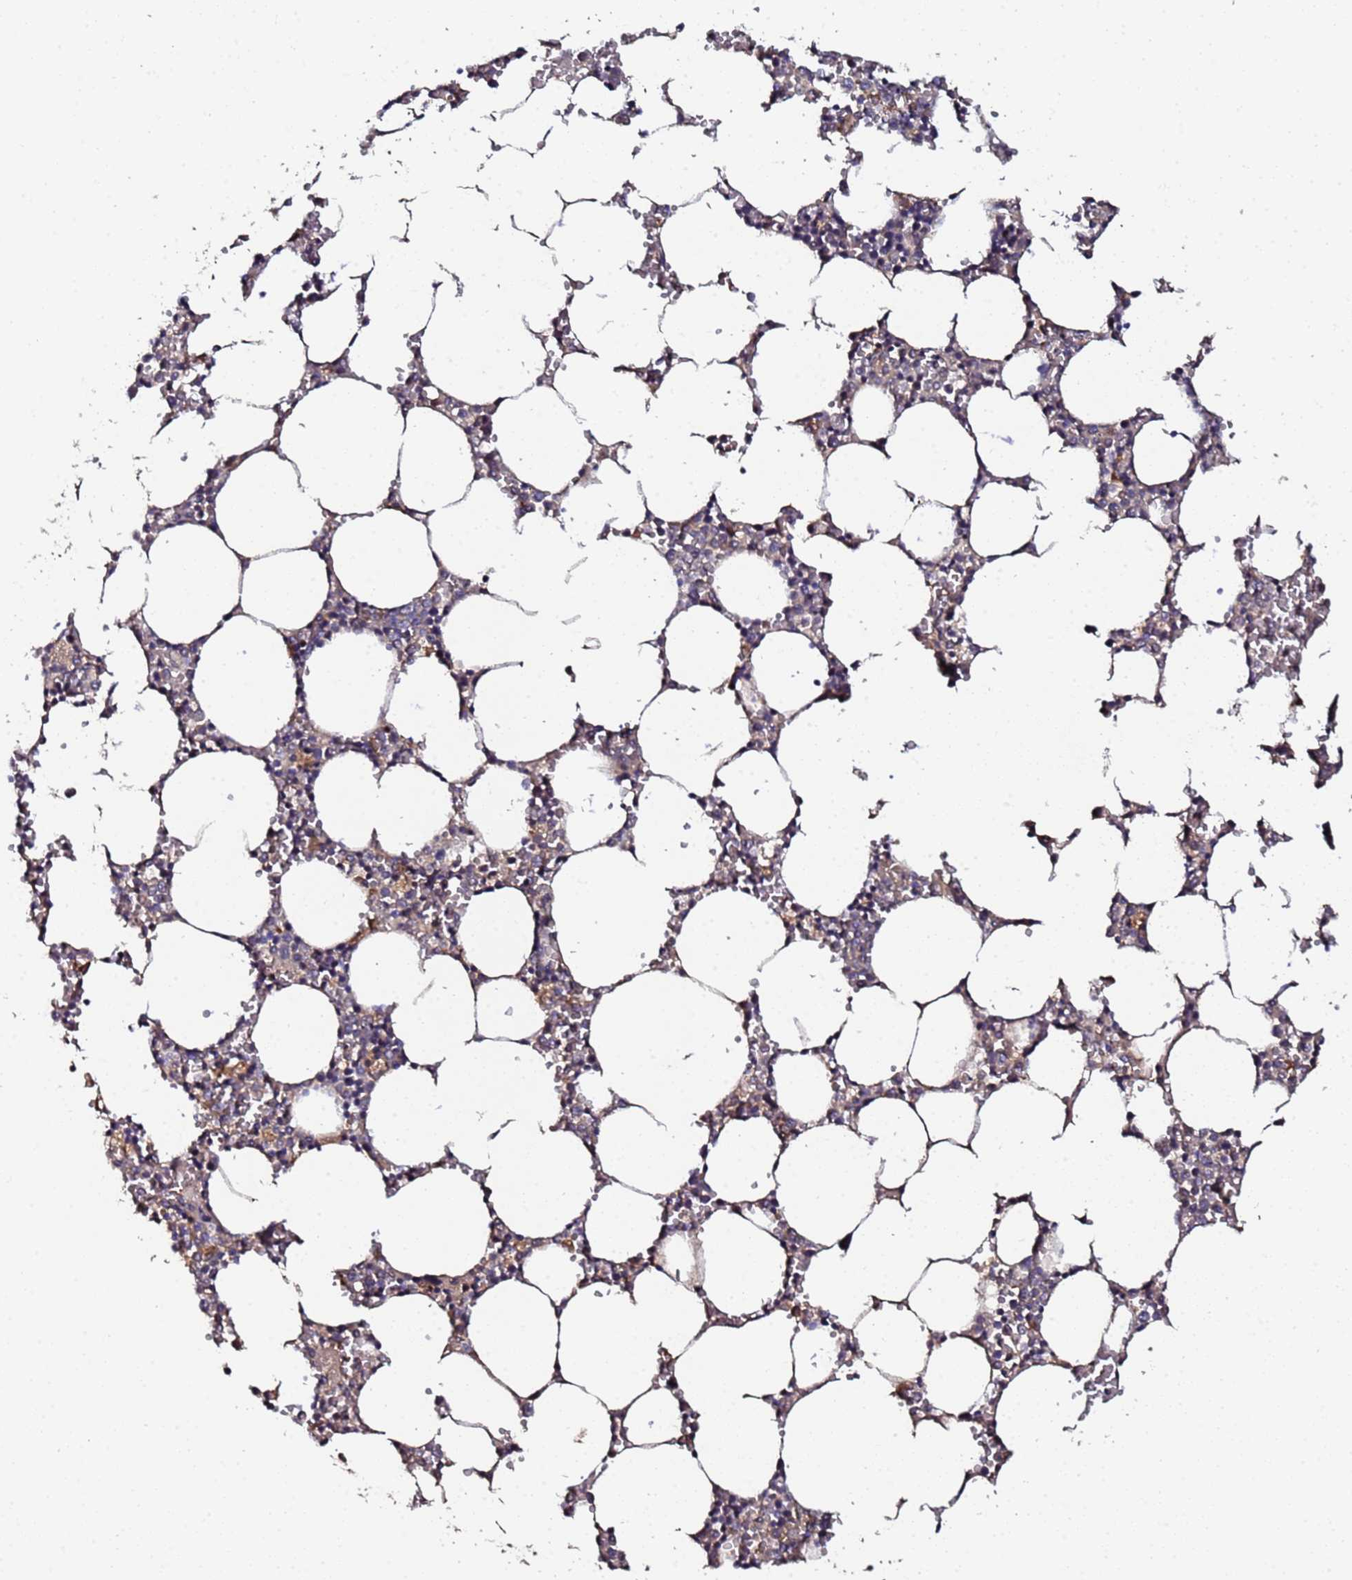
{"staining": {"intensity": "weak", "quantity": "25%-75%", "location": "cytoplasmic/membranous"}, "tissue": "bone marrow", "cell_type": "Hematopoietic cells", "image_type": "normal", "snomed": [{"axis": "morphology", "description": "Normal tissue, NOS"}, {"axis": "topography", "description": "Bone marrow"}], "caption": "Immunohistochemistry (IHC) histopathology image of benign bone marrow stained for a protein (brown), which displays low levels of weak cytoplasmic/membranous staining in approximately 25%-75% of hematopoietic cells.", "gene": "OSER1", "patient": {"sex": "female", "age": 64}}